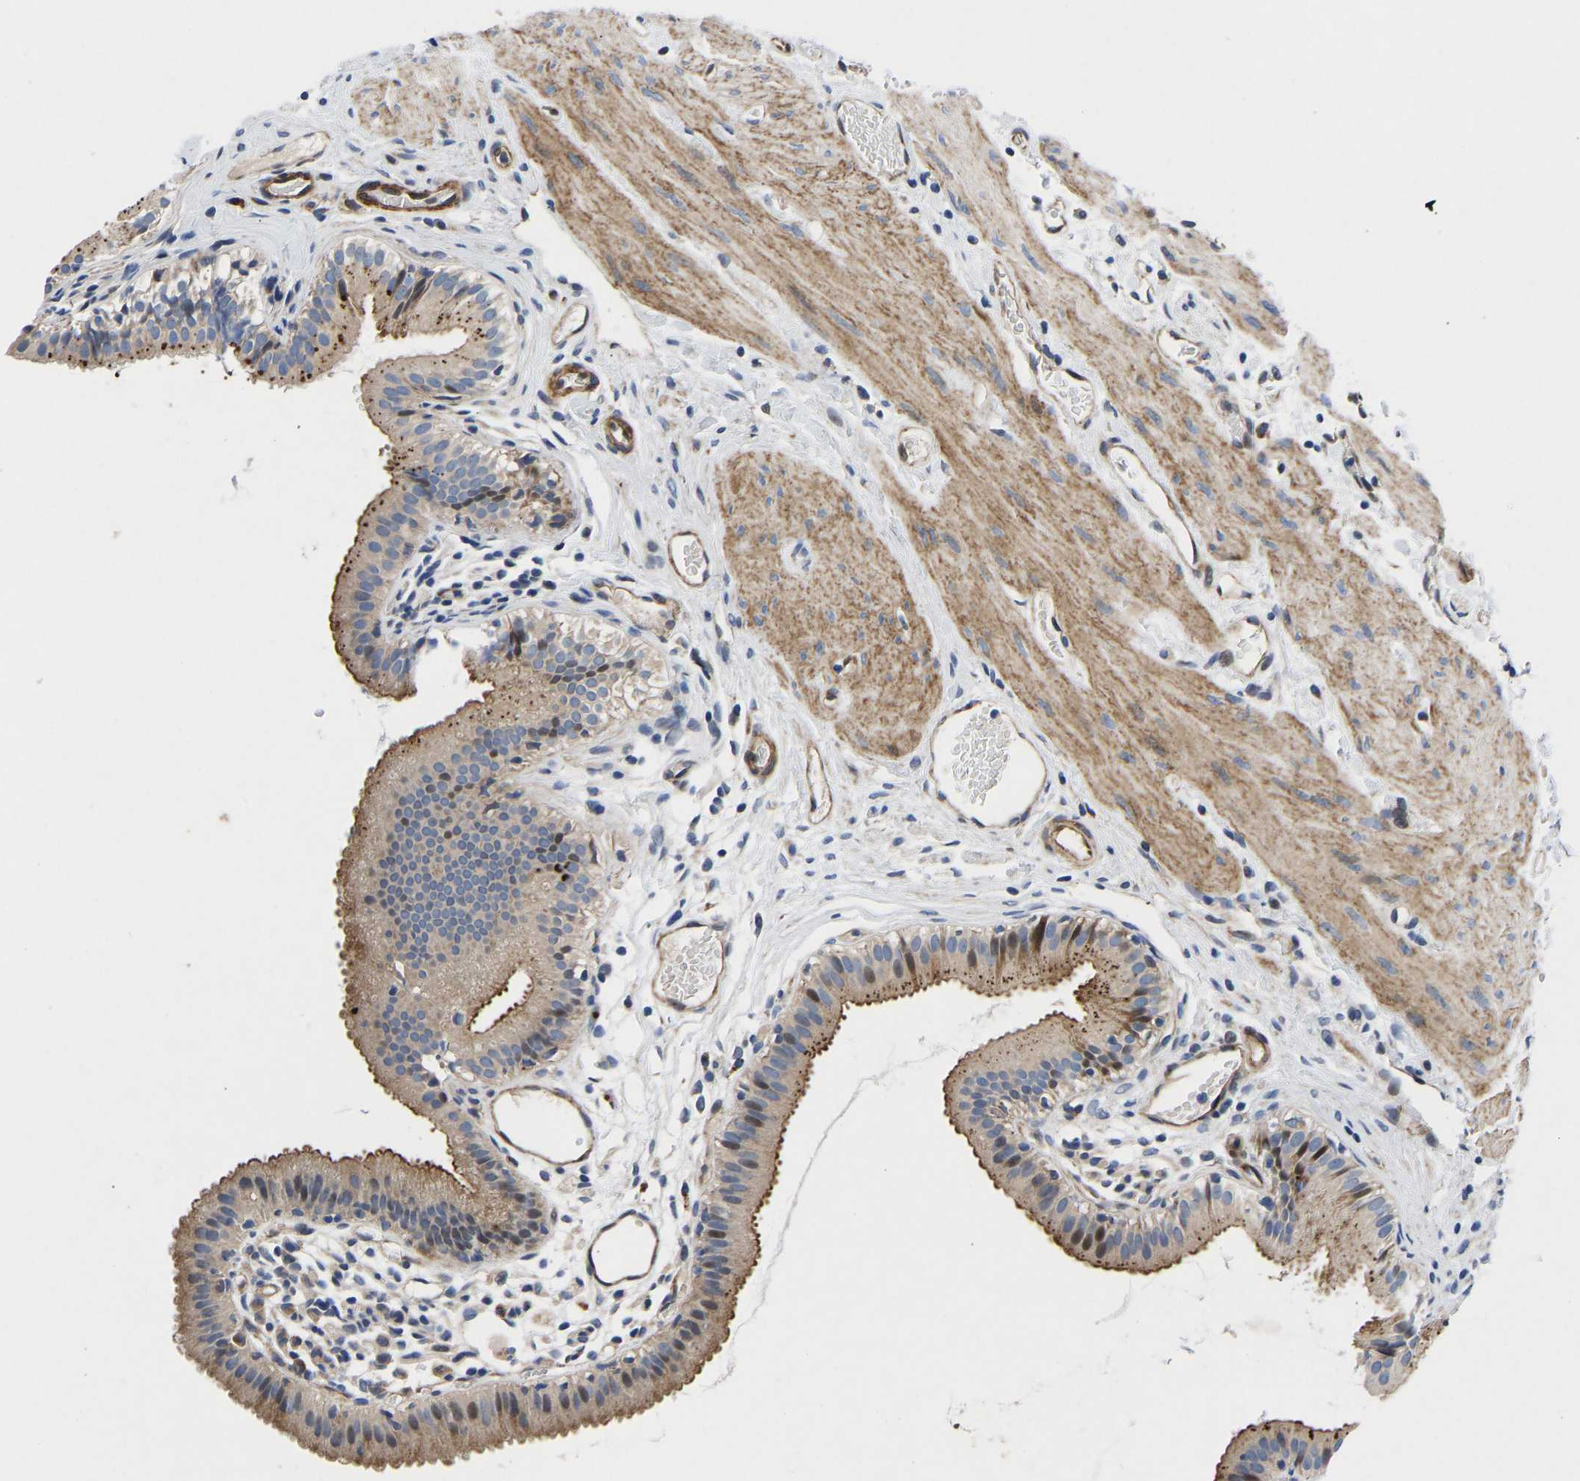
{"staining": {"intensity": "moderate", "quantity": ">75%", "location": "cytoplasmic/membranous,nuclear"}, "tissue": "gallbladder", "cell_type": "Glandular cells", "image_type": "normal", "snomed": [{"axis": "morphology", "description": "Normal tissue, NOS"}, {"axis": "topography", "description": "Gallbladder"}], "caption": "Glandular cells reveal medium levels of moderate cytoplasmic/membranous,nuclear staining in approximately >75% of cells in benign gallbladder.", "gene": "TMEM38B", "patient": {"sex": "female", "age": 26}}